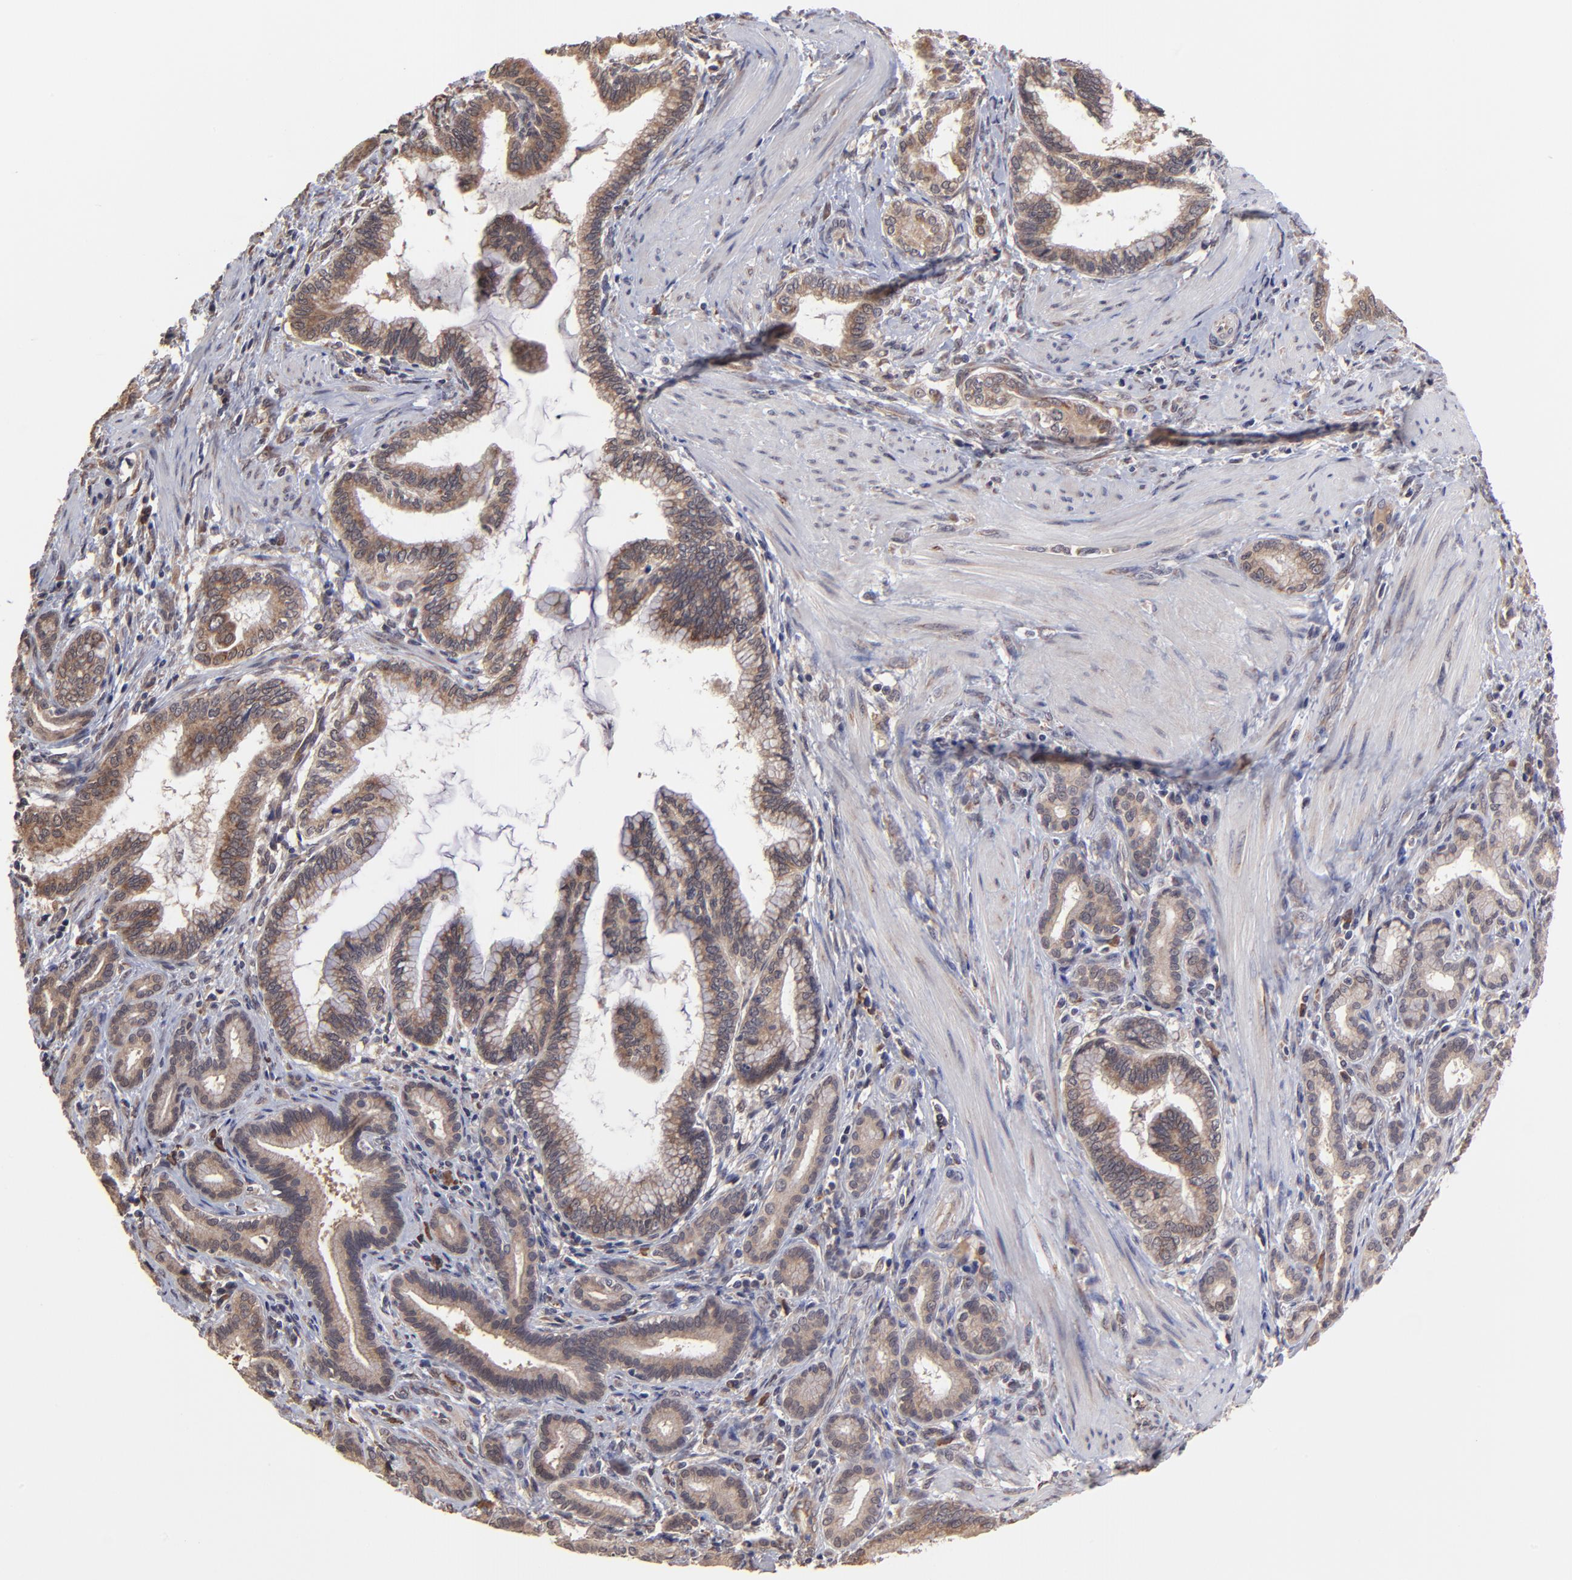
{"staining": {"intensity": "weak", "quantity": ">75%", "location": "cytoplasmic/membranous"}, "tissue": "pancreatic cancer", "cell_type": "Tumor cells", "image_type": "cancer", "snomed": [{"axis": "morphology", "description": "Adenocarcinoma, NOS"}, {"axis": "topography", "description": "Pancreas"}], "caption": "Adenocarcinoma (pancreatic) tissue reveals weak cytoplasmic/membranous positivity in about >75% of tumor cells", "gene": "CHL1", "patient": {"sex": "female", "age": 64}}